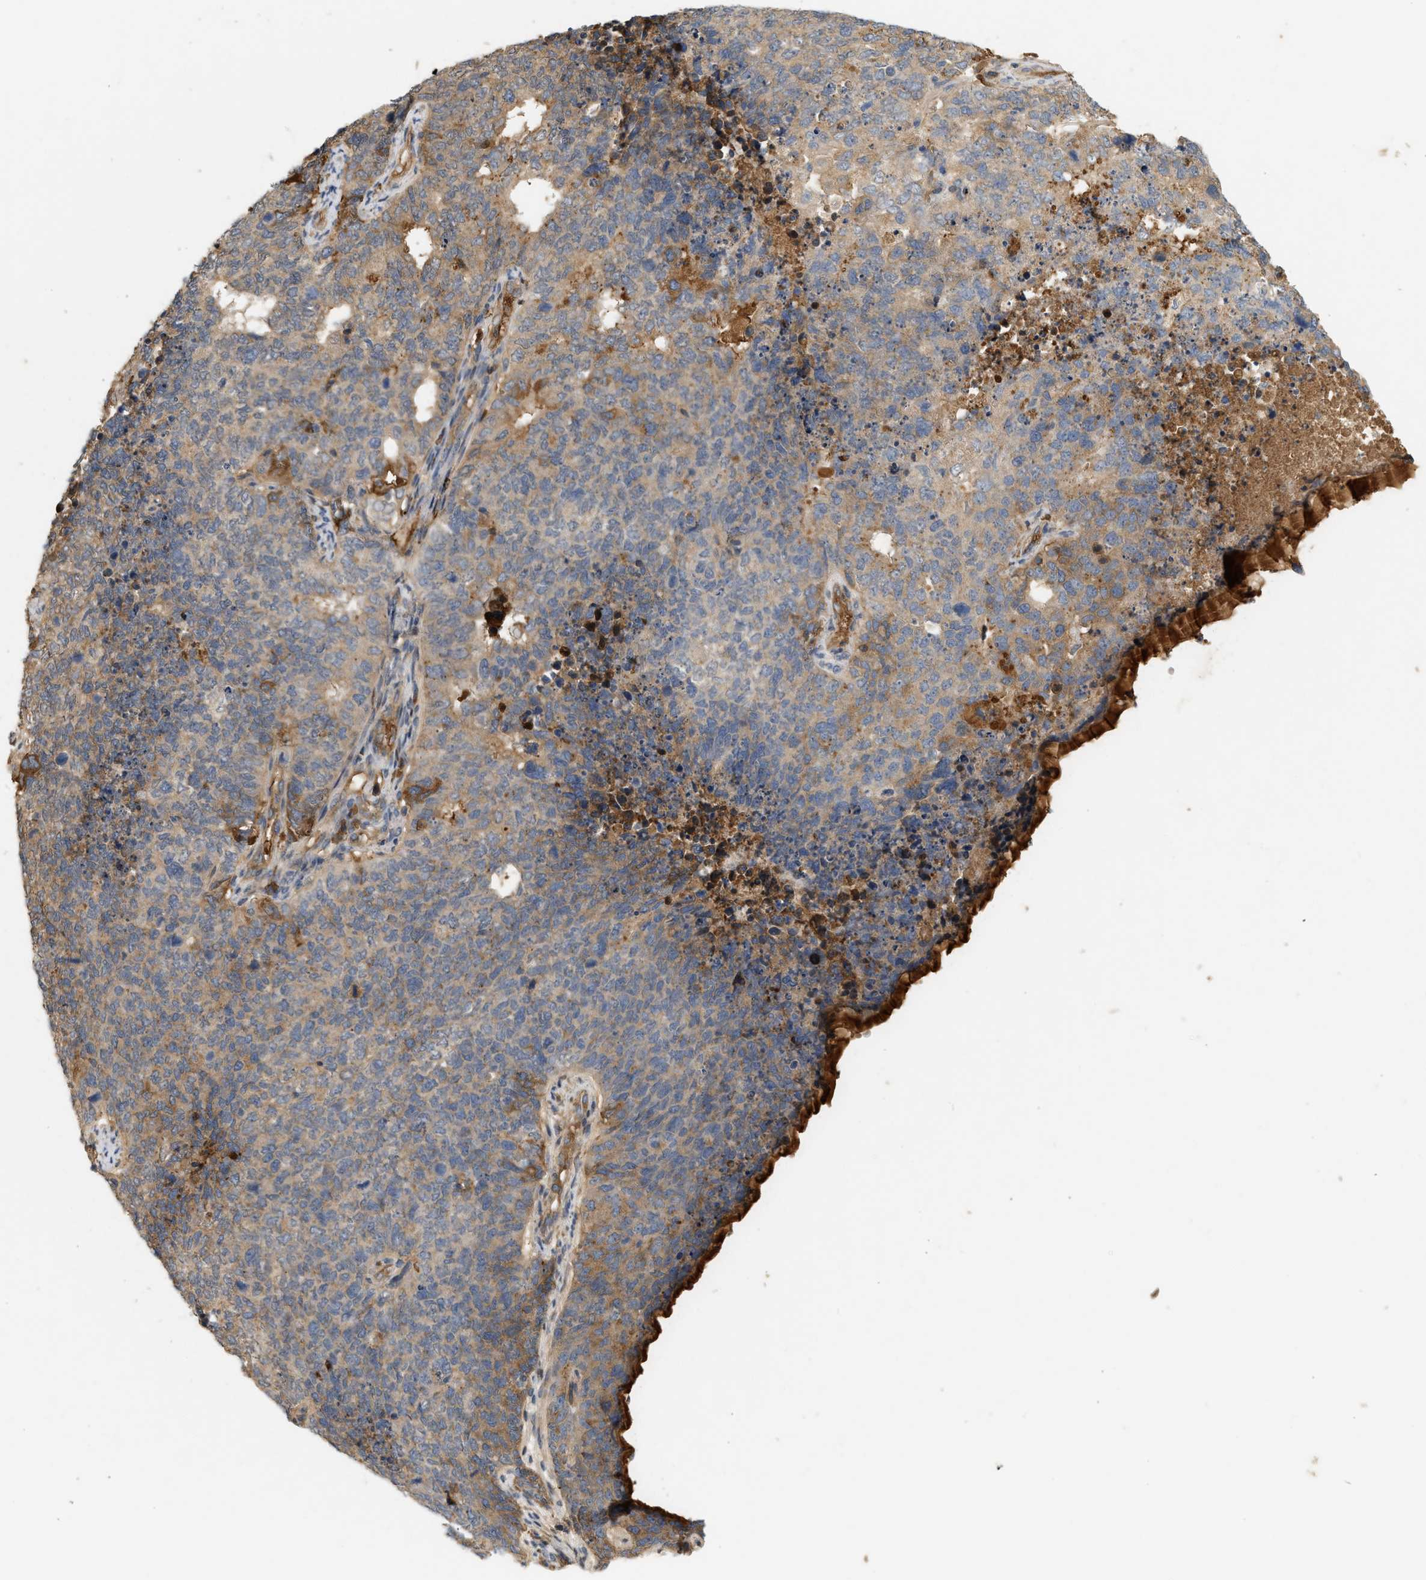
{"staining": {"intensity": "moderate", "quantity": "25%-75%", "location": "cytoplasmic/membranous"}, "tissue": "cervical cancer", "cell_type": "Tumor cells", "image_type": "cancer", "snomed": [{"axis": "morphology", "description": "Squamous cell carcinoma, NOS"}, {"axis": "topography", "description": "Cervix"}], "caption": "Immunohistochemistry of cervical cancer demonstrates medium levels of moderate cytoplasmic/membranous expression in about 25%-75% of tumor cells. The protein of interest is shown in brown color, while the nuclei are stained blue.", "gene": "F8", "patient": {"sex": "female", "age": 63}}